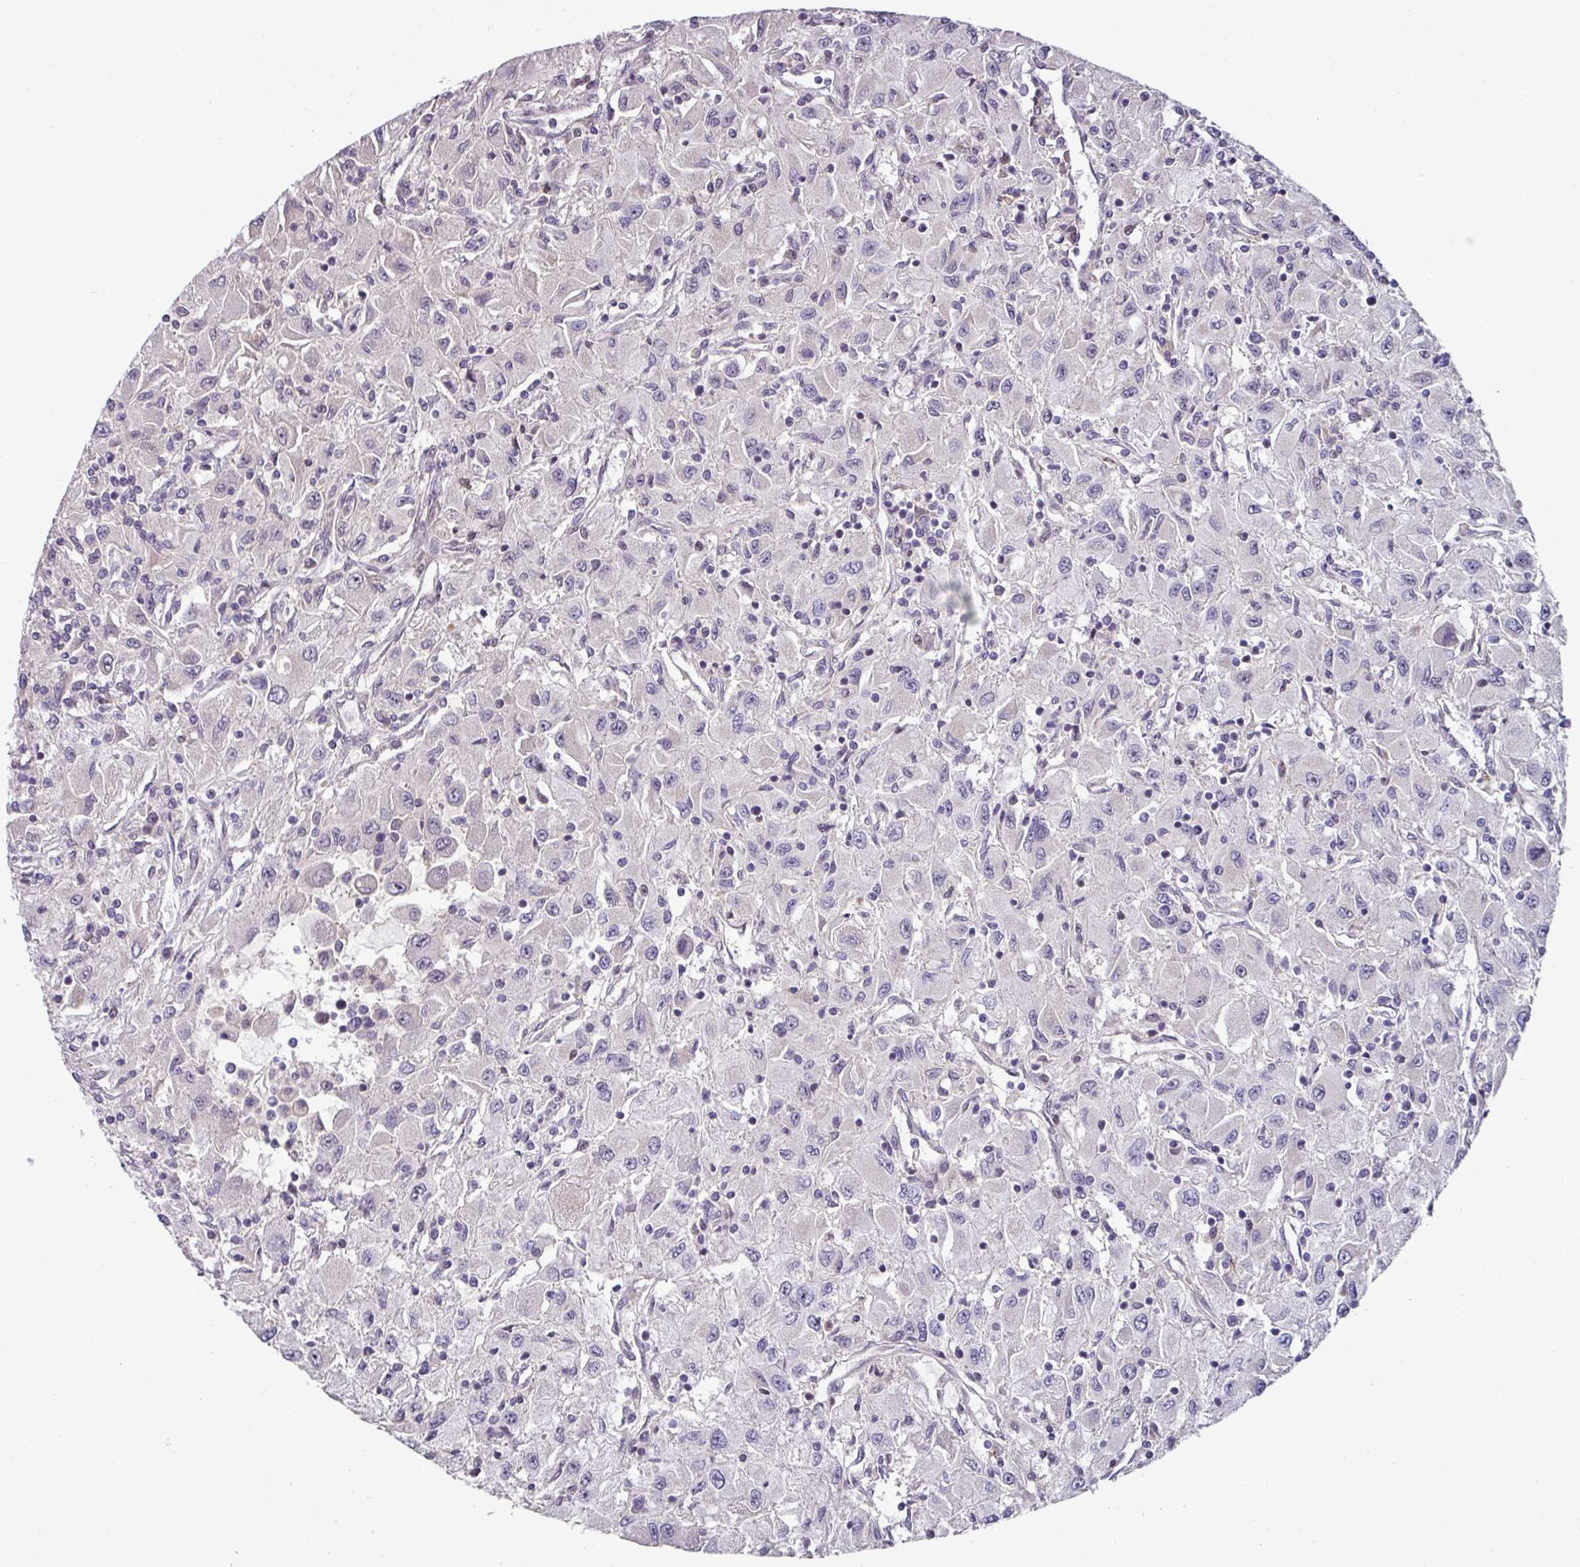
{"staining": {"intensity": "negative", "quantity": "none", "location": "none"}, "tissue": "renal cancer", "cell_type": "Tumor cells", "image_type": "cancer", "snomed": [{"axis": "morphology", "description": "Adenocarcinoma, NOS"}, {"axis": "topography", "description": "Kidney"}], "caption": "Human renal adenocarcinoma stained for a protein using IHC exhibits no staining in tumor cells.", "gene": "SWSAP1", "patient": {"sex": "female", "age": 67}}